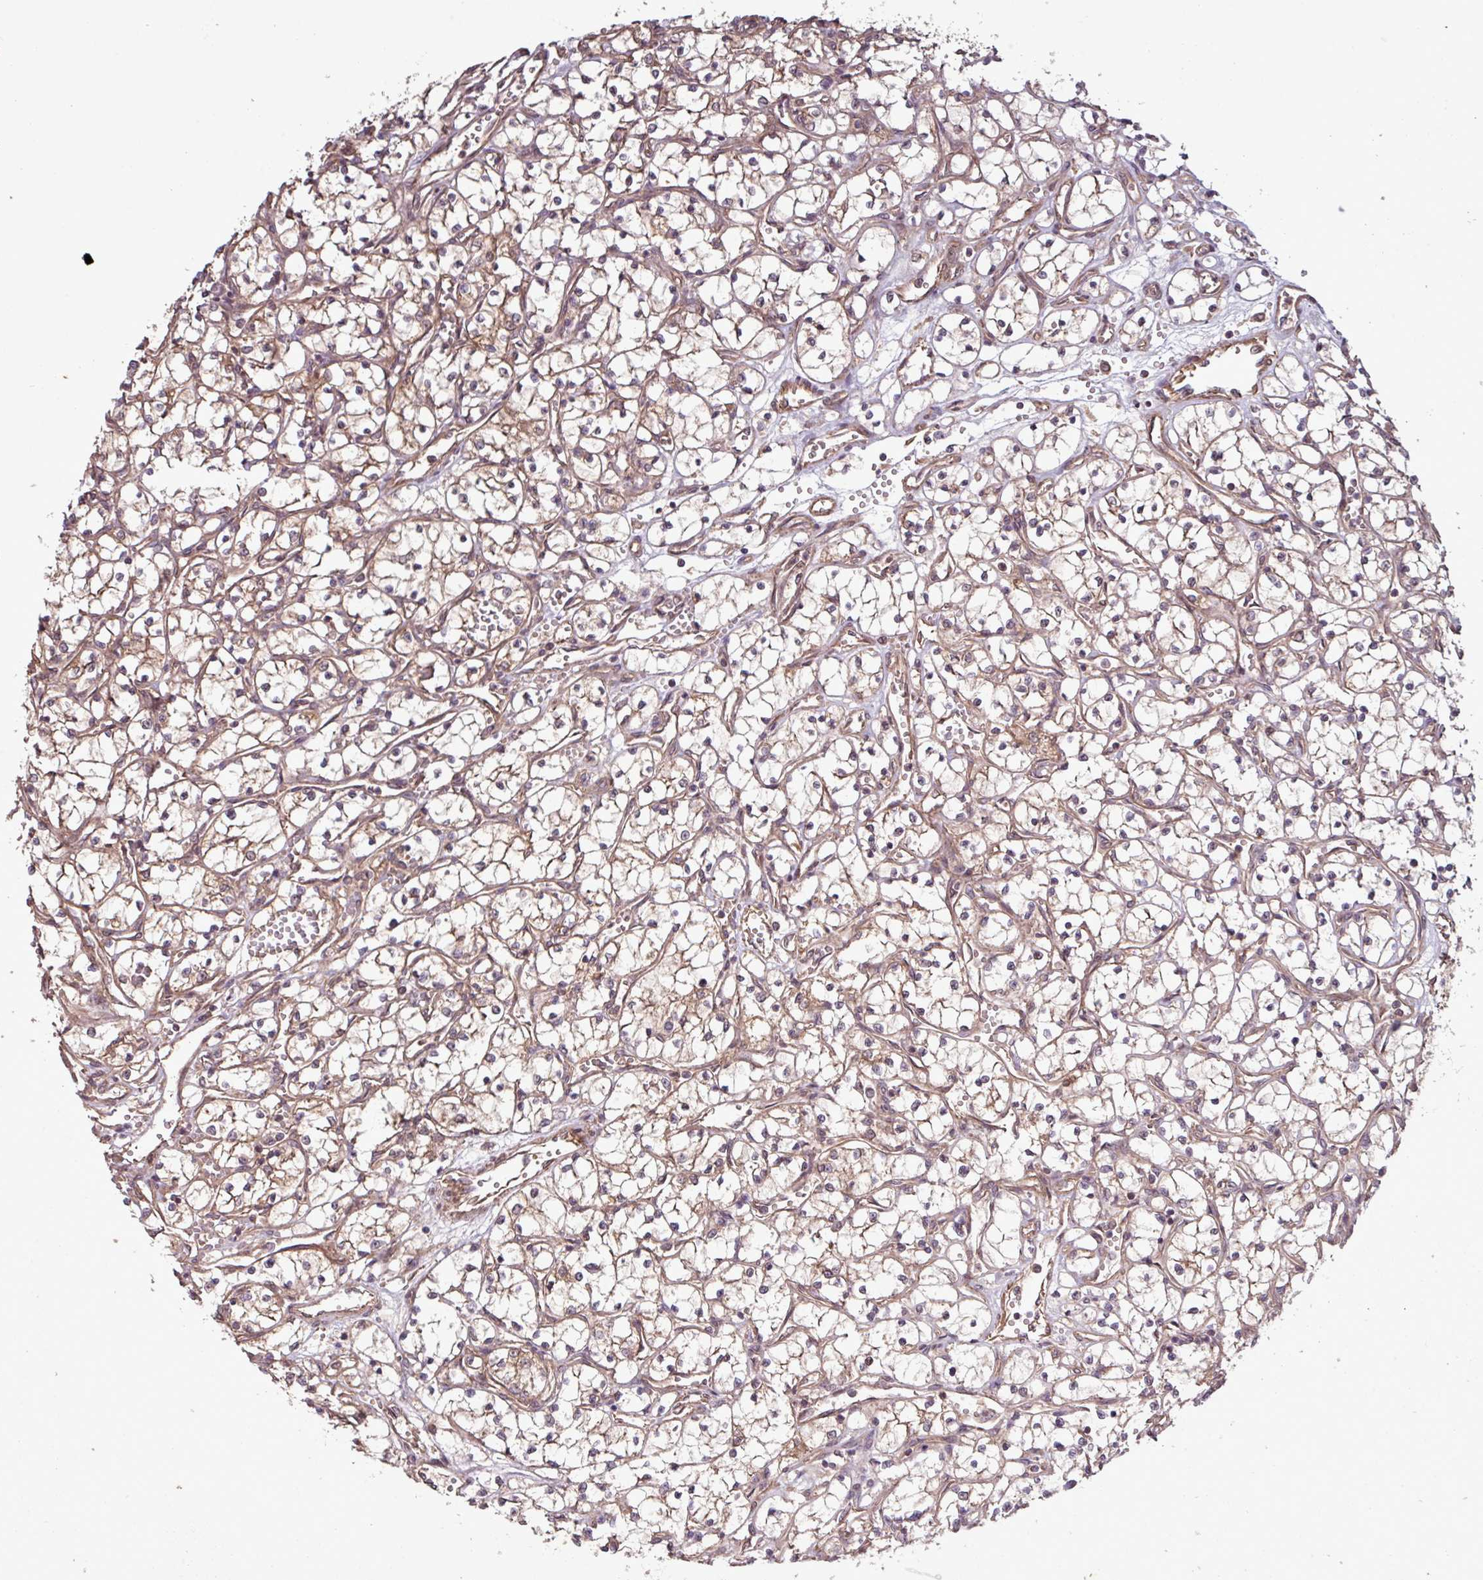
{"staining": {"intensity": "moderate", "quantity": ">75%", "location": "cytoplasmic/membranous"}, "tissue": "renal cancer", "cell_type": "Tumor cells", "image_type": "cancer", "snomed": [{"axis": "morphology", "description": "Adenocarcinoma, NOS"}, {"axis": "topography", "description": "Kidney"}], "caption": "Immunohistochemical staining of renal cancer reveals medium levels of moderate cytoplasmic/membranous staining in about >75% of tumor cells. The protein is stained brown, and the nuclei are stained in blue (DAB (3,3'-diaminobenzidine) IHC with brightfield microscopy, high magnification).", "gene": "TRABD2A", "patient": {"sex": "female", "age": 69}}